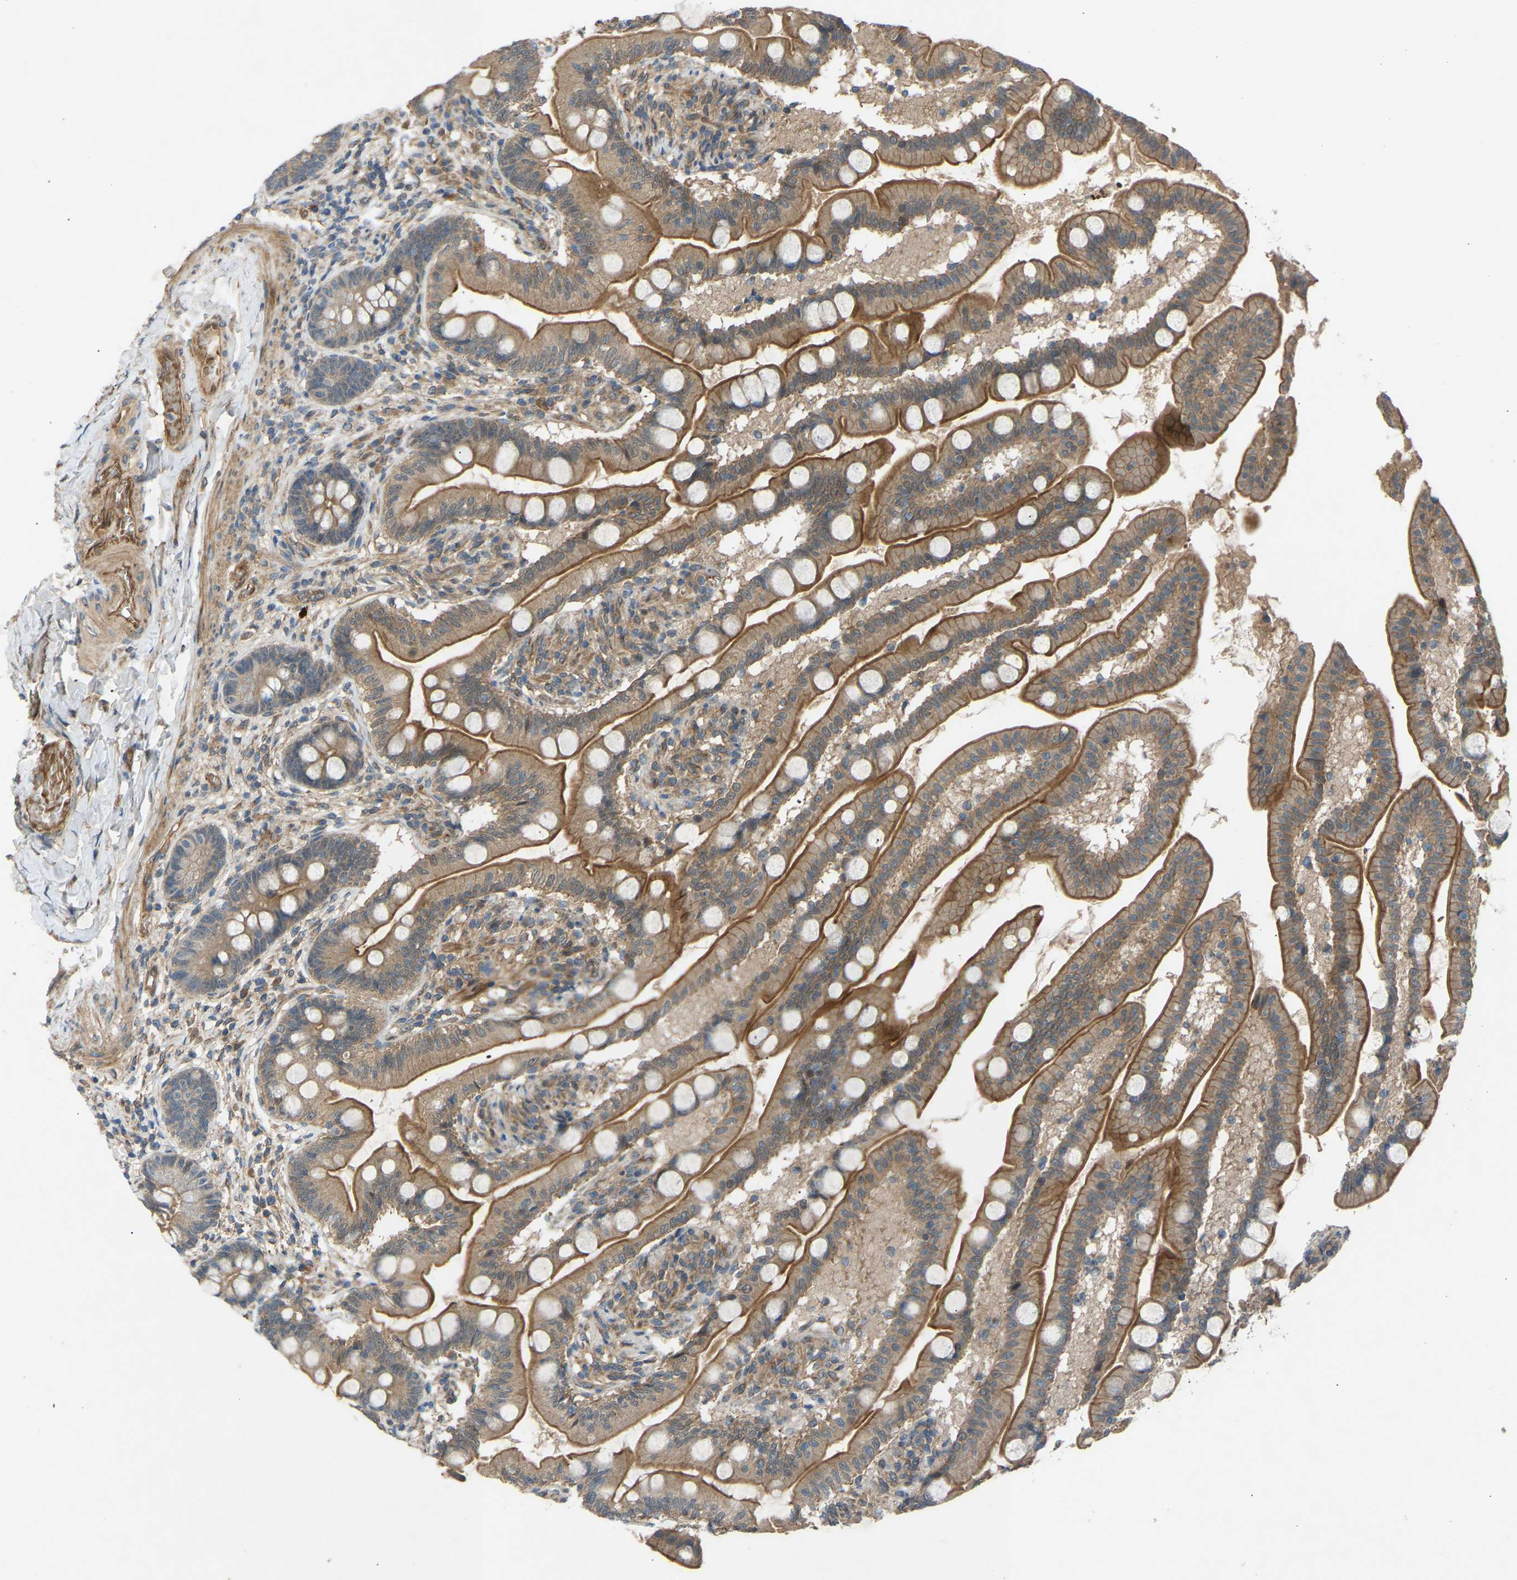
{"staining": {"intensity": "moderate", "quantity": ">75%", "location": "cytoplasmic/membranous"}, "tissue": "small intestine", "cell_type": "Glandular cells", "image_type": "normal", "snomed": [{"axis": "morphology", "description": "Normal tissue, NOS"}, {"axis": "topography", "description": "Small intestine"}], "caption": "High-magnification brightfield microscopy of benign small intestine stained with DAB (brown) and counterstained with hematoxylin (blue). glandular cells exhibit moderate cytoplasmic/membranous staining is present in approximately>75% of cells. (DAB (3,3'-diaminobenzidine) = brown stain, brightfield microscopy at high magnification).", "gene": "GAS2L1", "patient": {"sex": "female", "age": 56}}